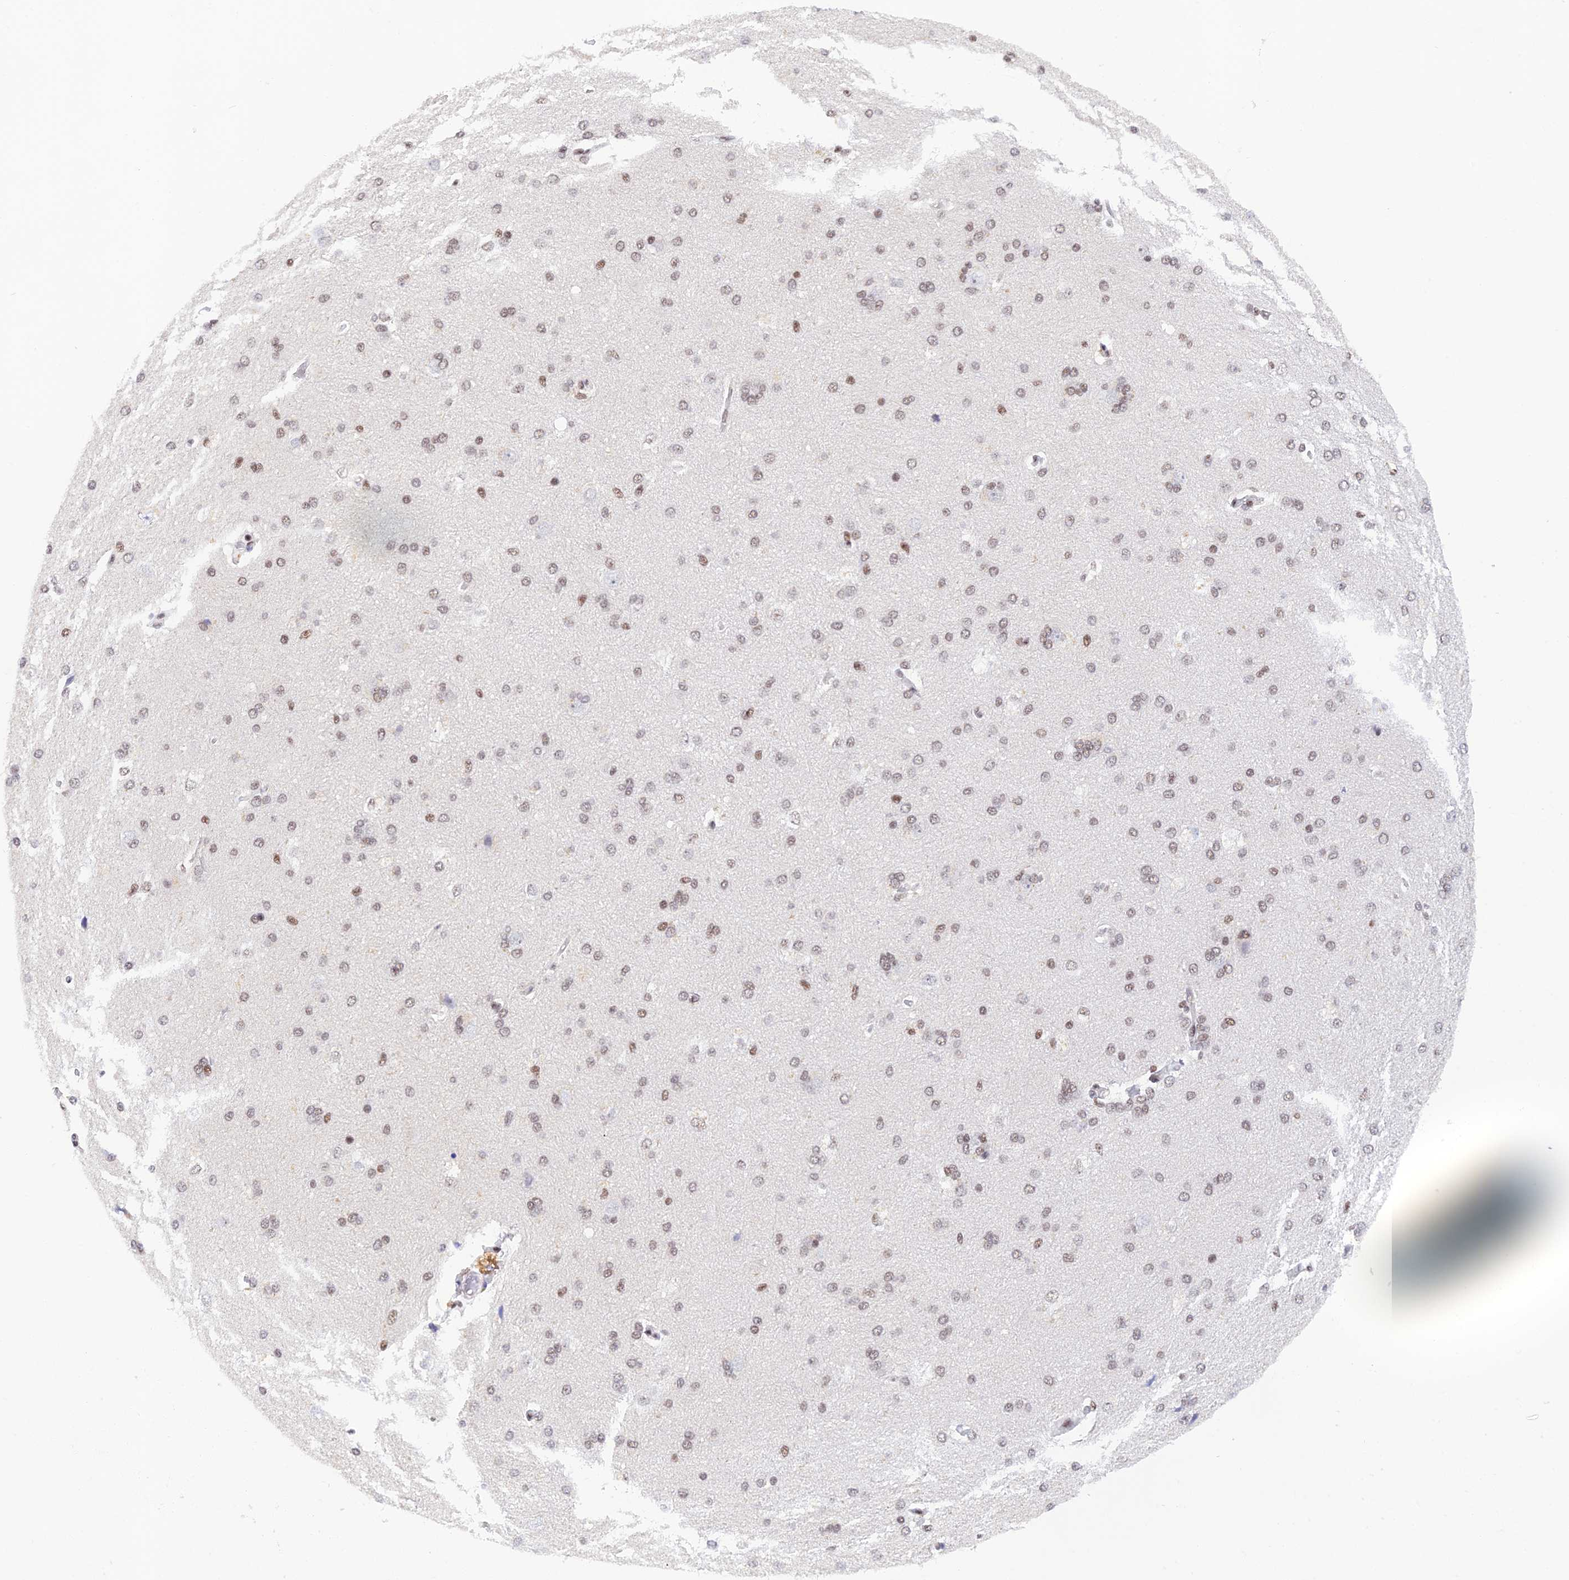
{"staining": {"intensity": "weak", "quantity": ">75%", "location": "nuclear"}, "tissue": "cerebral cortex", "cell_type": "Endothelial cells", "image_type": "normal", "snomed": [{"axis": "morphology", "description": "Normal tissue, NOS"}, {"axis": "topography", "description": "Cerebral cortex"}], "caption": "The image displays a brown stain indicating the presence of a protein in the nuclear of endothelial cells in cerebral cortex. Using DAB (brown) and hematoxylin (blue) stains, captured at high magnification using brightfield microscopy.", "gene": "THAP11", "patient": {"sex": "male", "age": 62}}